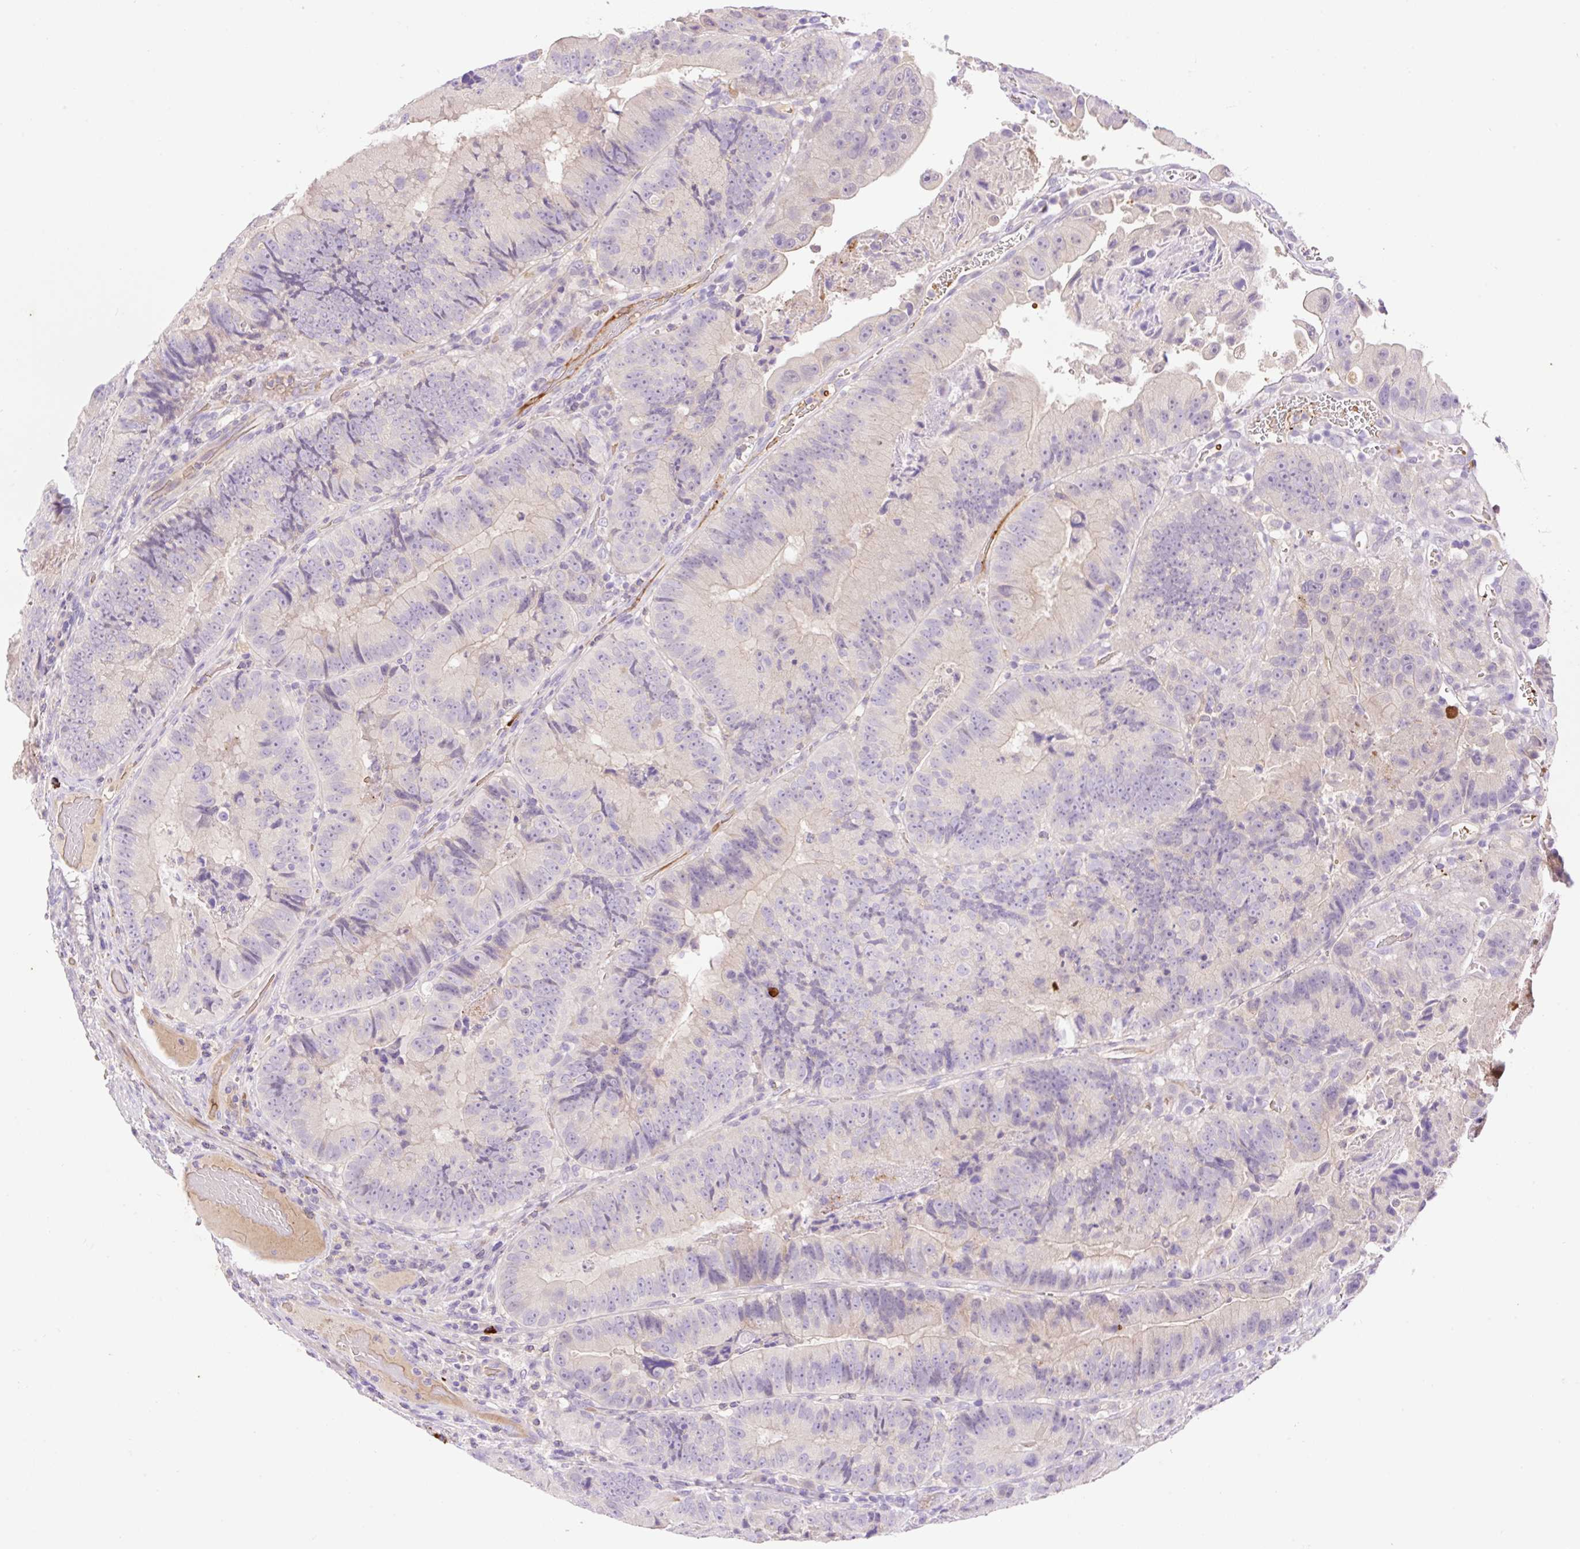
{"staining": {"intensity": "negative", "quantity": "none", "location": "none"}, "tissue": "colorectal cancer", "cell_type": "Tumor cells", "image_type": "cancer", "snomed": [{"axis": "morphology", "description": "Adenocarcinoma, NOS"}, {"axis": "topography", "description": "Colon"}], "caption": "Immunohistochemical staining of colorectal cancer (adenocarcinoma) demonstrates no significant staining in tumor cells. (DAB (3,3'-diaminobenzidine) IHC visualized using brightfield microscopy, high magnification).", "gene": "LHFPL5", "patient": {"sex": "female", "age": 86}}